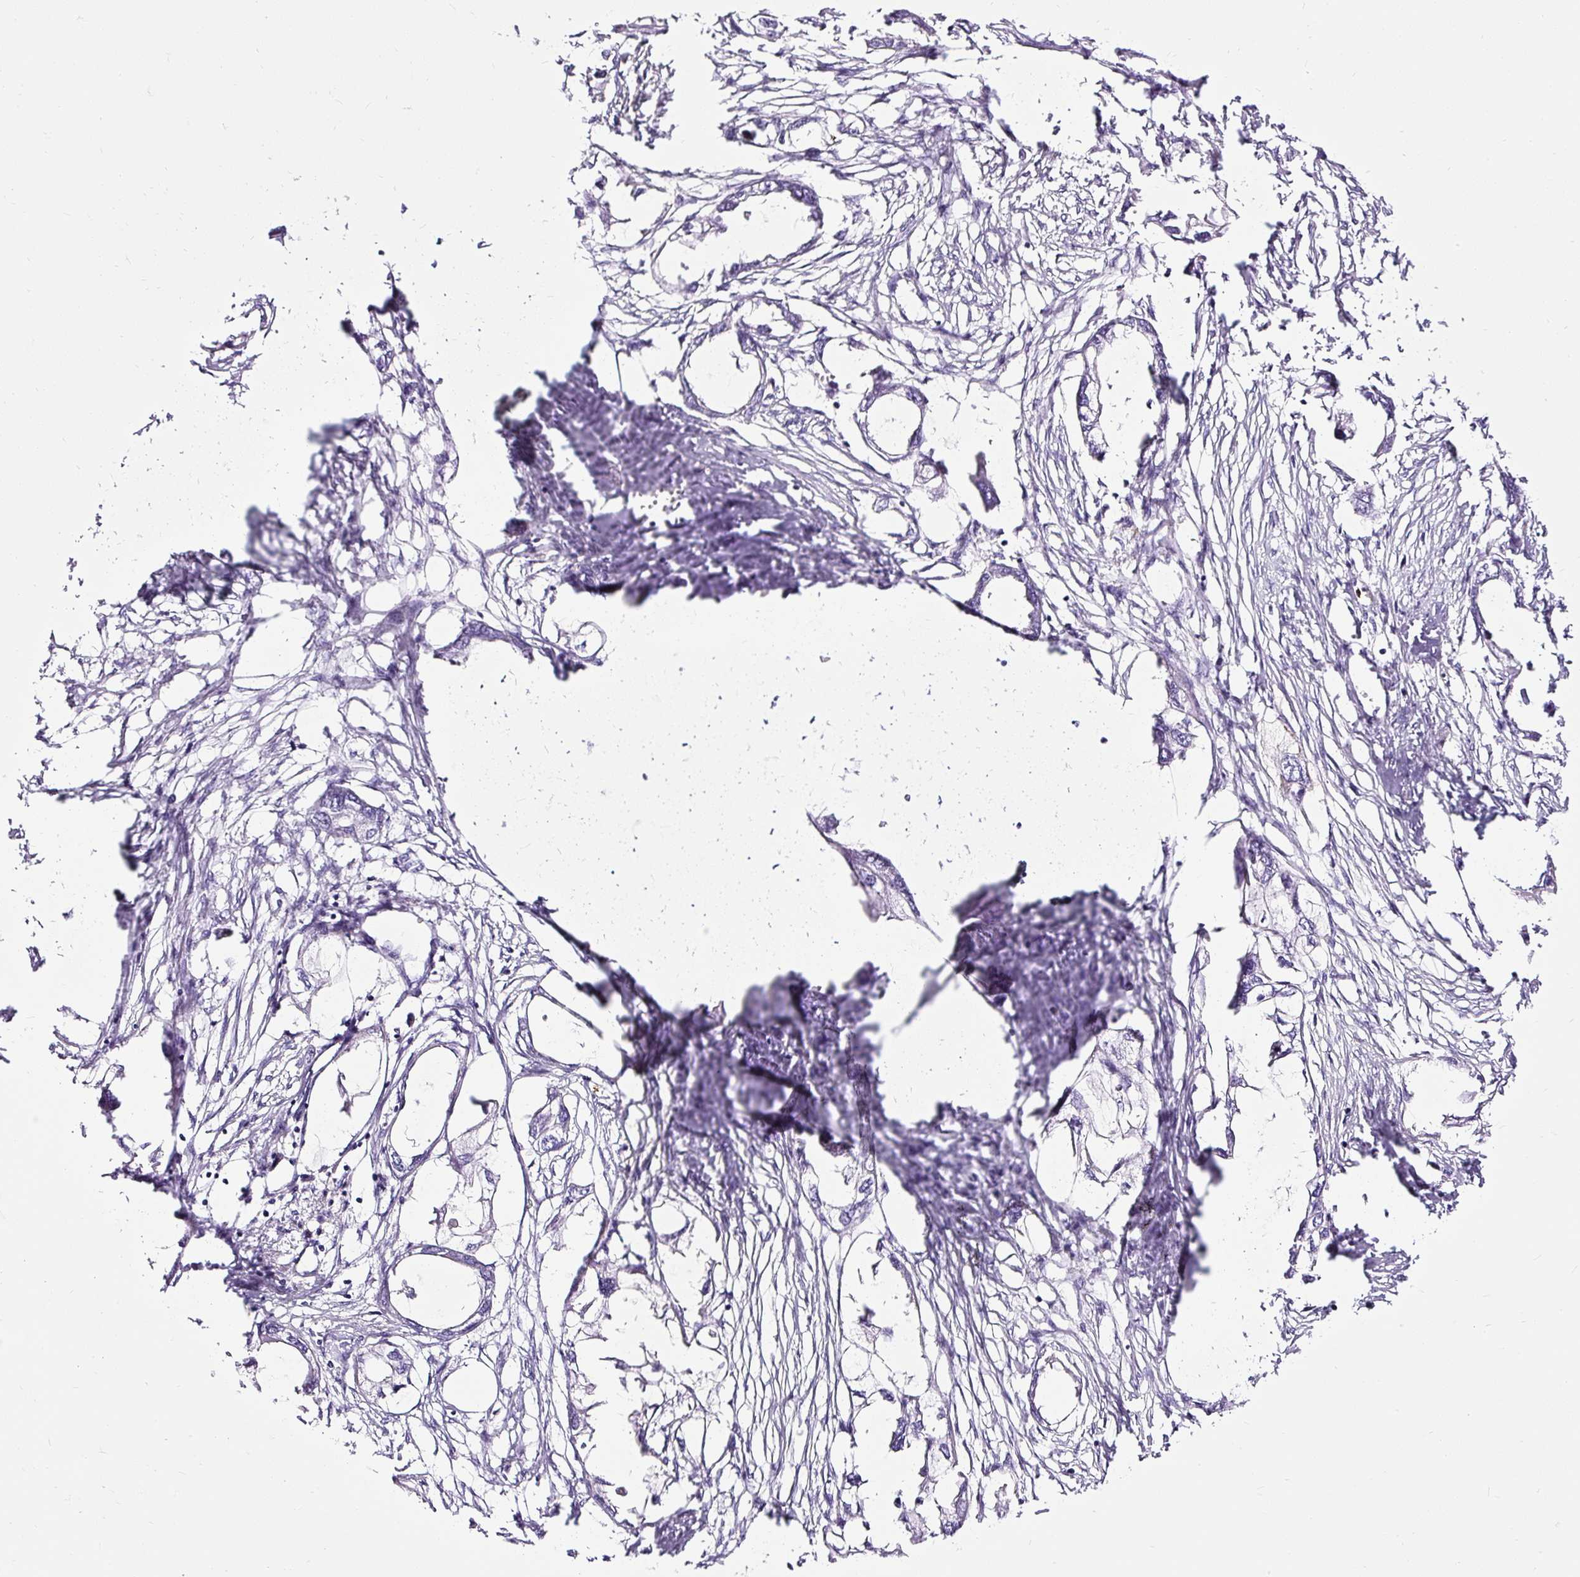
{"staining": {"intensity": "negative", "quantity": "none", "location": "none"}, "tissue": "endometrial cancer", "cell_type": "Tumor cells", "image_type": "cancer", "snomed": [{"axis": "morphology", "description": "Adenocarcinoma, NOS"}, {"axis": "morphology", "description": "Adenocarcinoma, metastatic, NOS"}, {"axis": "topography", "description": "Adipose tissue"}, {"axis": "topography", "description": "Endometrium"}], "caption": "The IHC histopathology image has no significant staining in tumor cells of endometrial adenocarcinoma tissue. Brightfield microscopy of IHC stained with DAB (brown) and hematoxylin (blue), captured at high magnification.", "gene": "SLC7A8", "patient": {"sex": "female", "age": 67}}